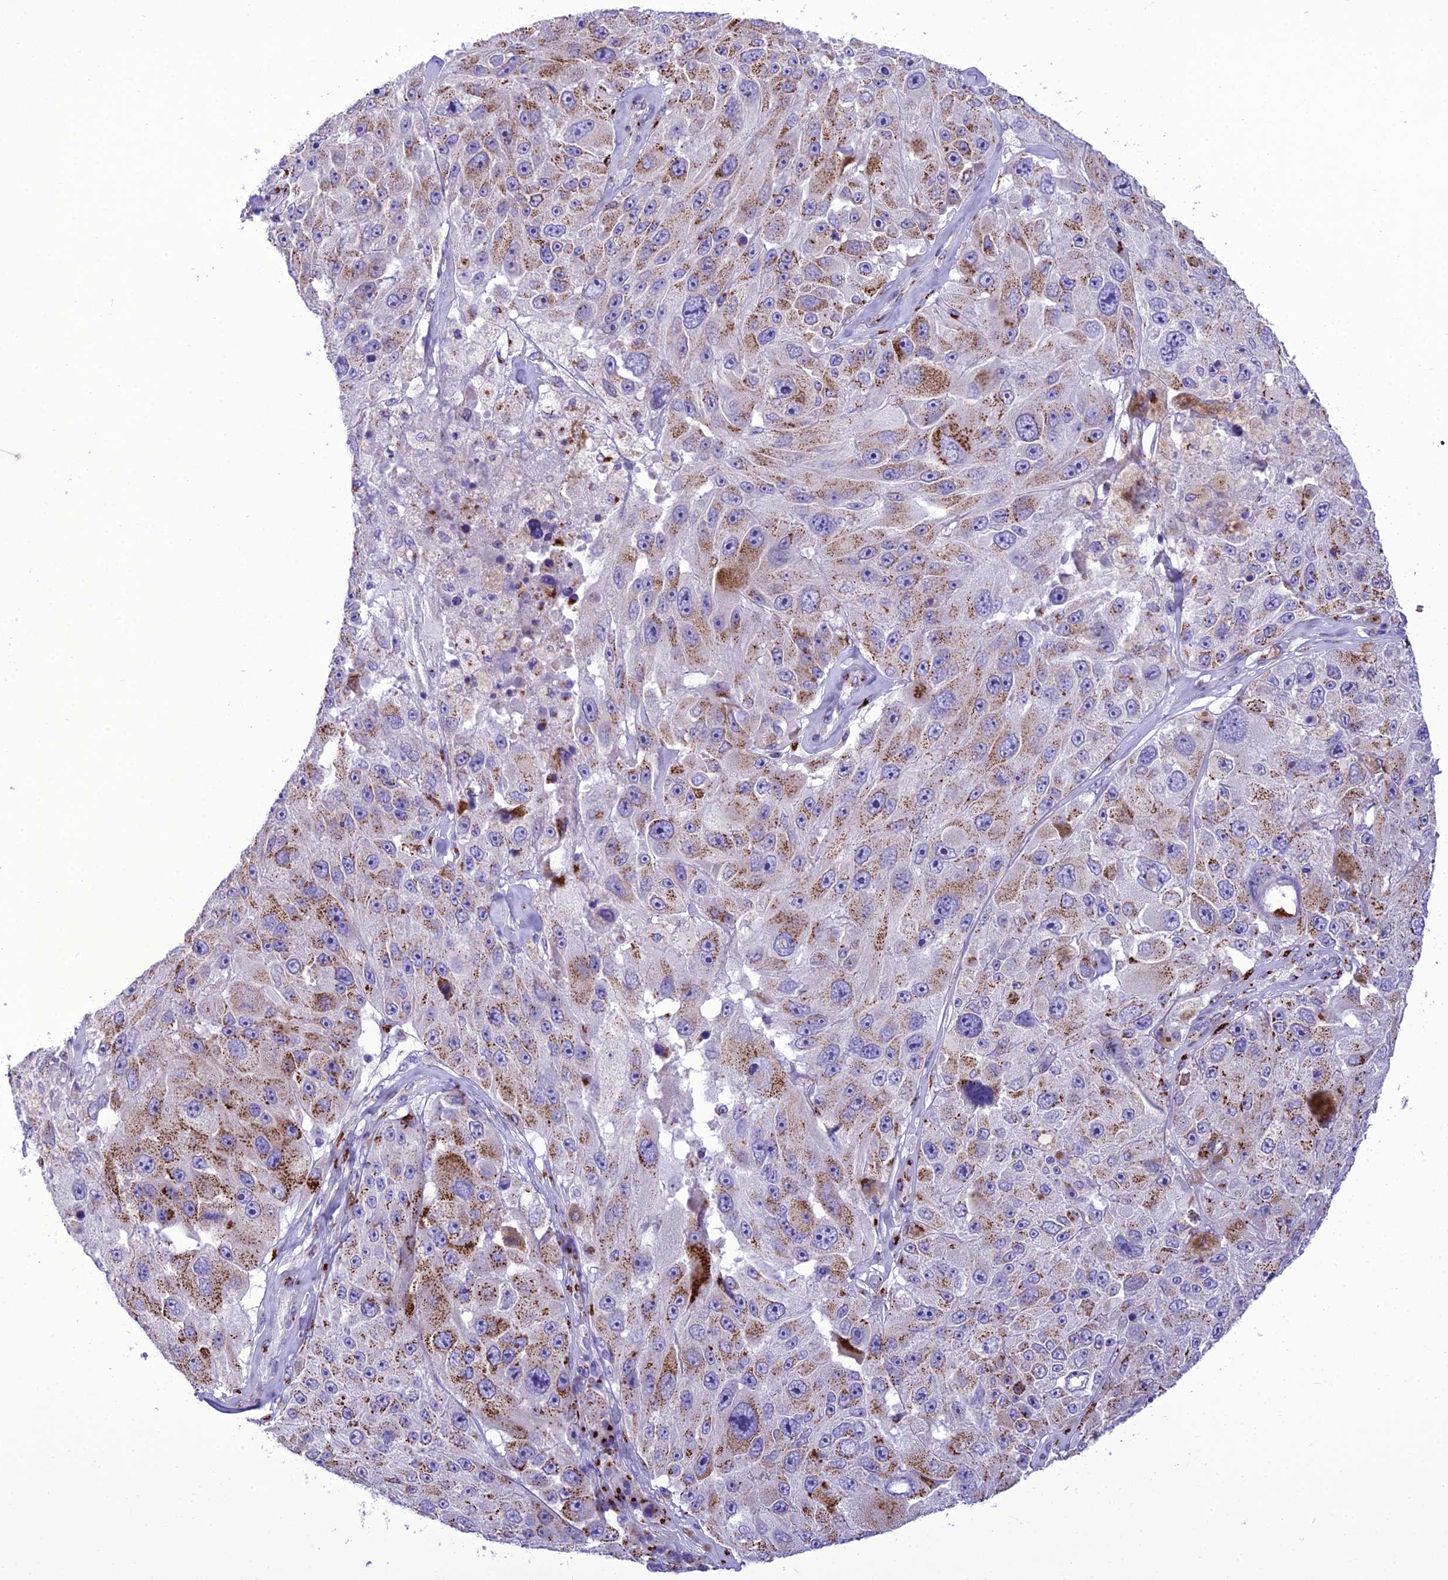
{"staining": {"intensity": "moderate", "quantity": ">75%", "location": "cytoplasmic/membranous"}, "tissue": "melanoma", "cell_type": "Tumor cells", "image_type": "cancer", "snomed": [{"axis": "morphology", "description": "Malignant melanoma, Metastatic site"}, {"axis": "topography", "description": "Lymph node"}], "caption": "Moderate cytoplasmic/membranous protein positivity is identified in about >75% of tumor cells in melanoma.", "gene": "GOLM2", "patient": {"sex": "male", "age": 62}}